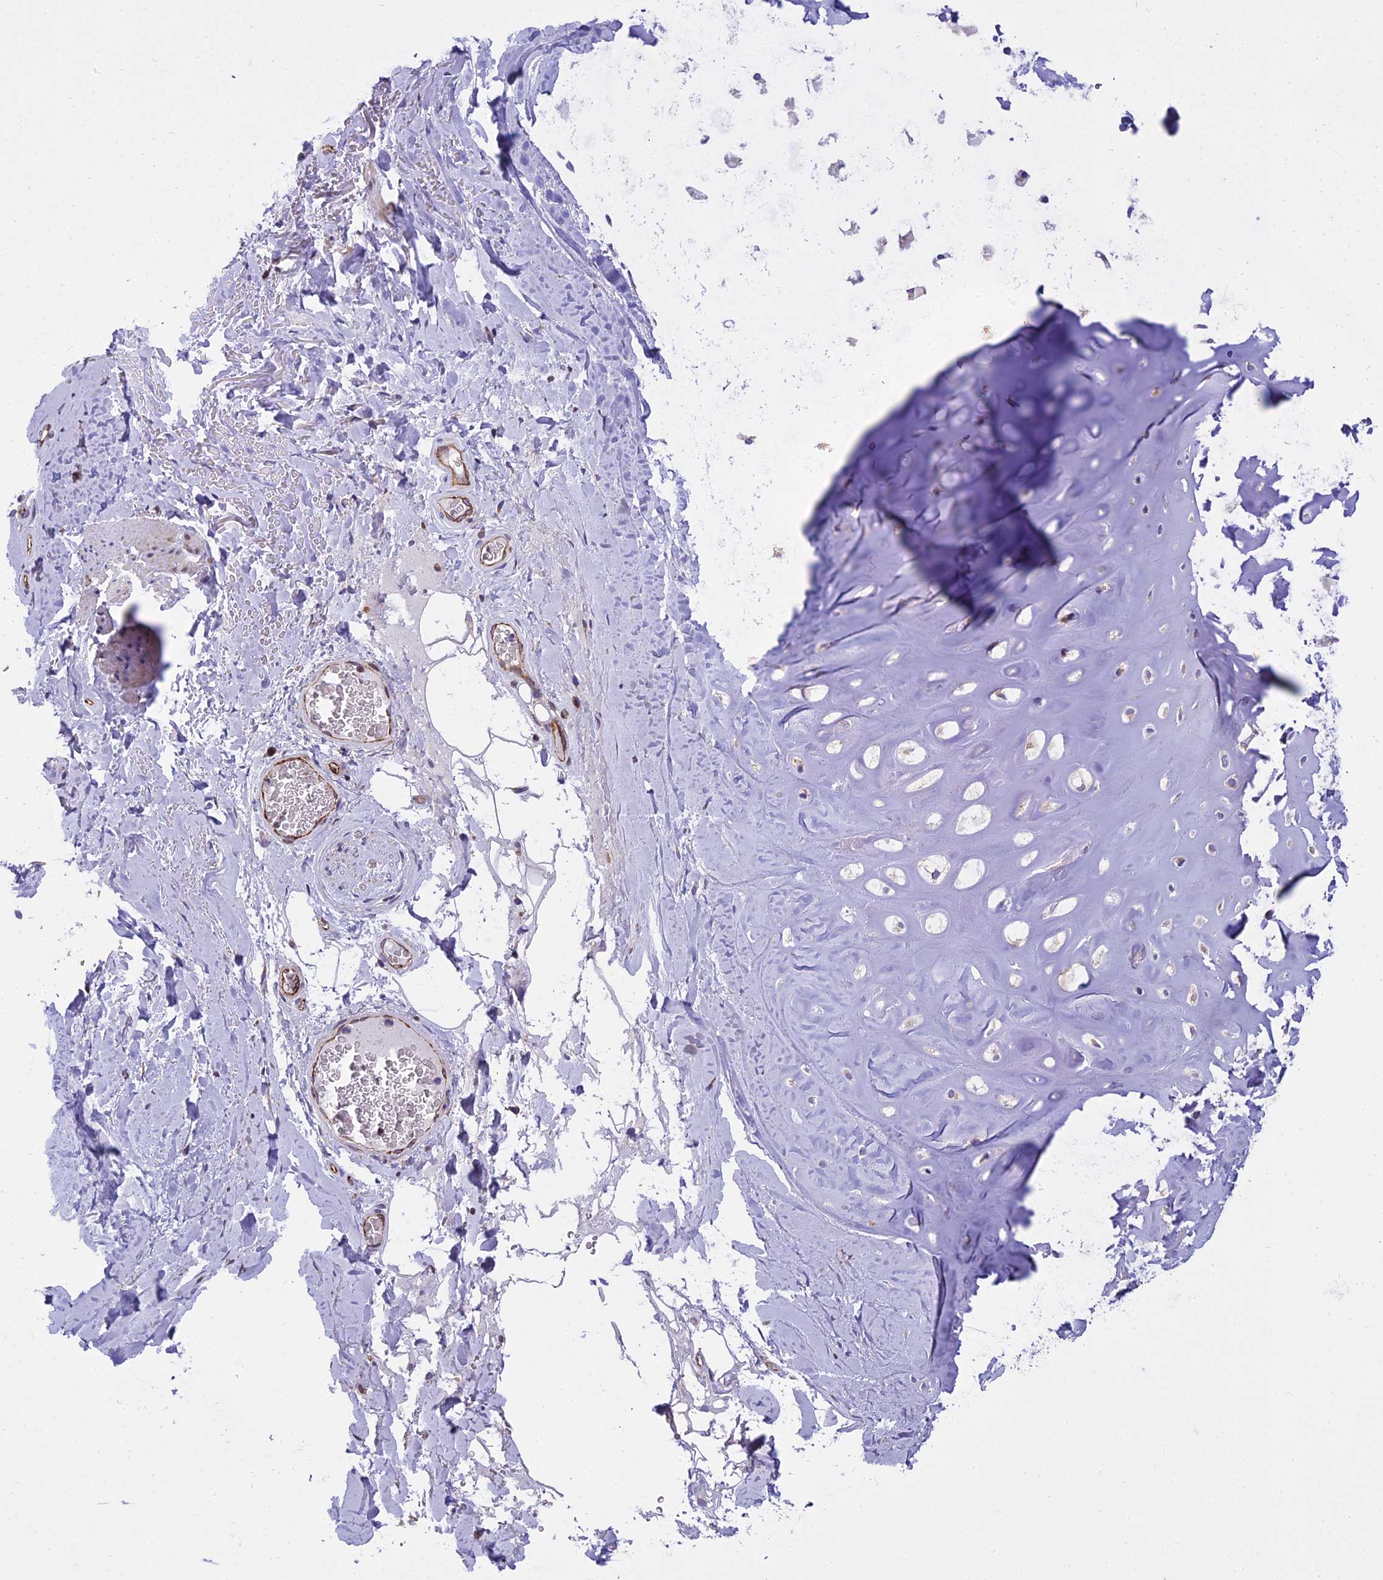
{"staining": {"intensity": "negative", "quantity": "none", "location": "none"}, "tissue": "adipose tissue", "cell_type": "Adipocytes", "image_type": "normal", "snomed": [{"axis": "morphology", "description": "Normal tissue, NOS"}, {"axis": "topography", "description": "Cartilage tissue"}], "caption": "Immunohistochemistry image of normal adipose tissue stained for a protein (brown), which demonstrates no staining in adipocytes. Nuclei are stained in blue.", "gene": "GIMAP1", "patient": {"sex": "female", "age": 63}}